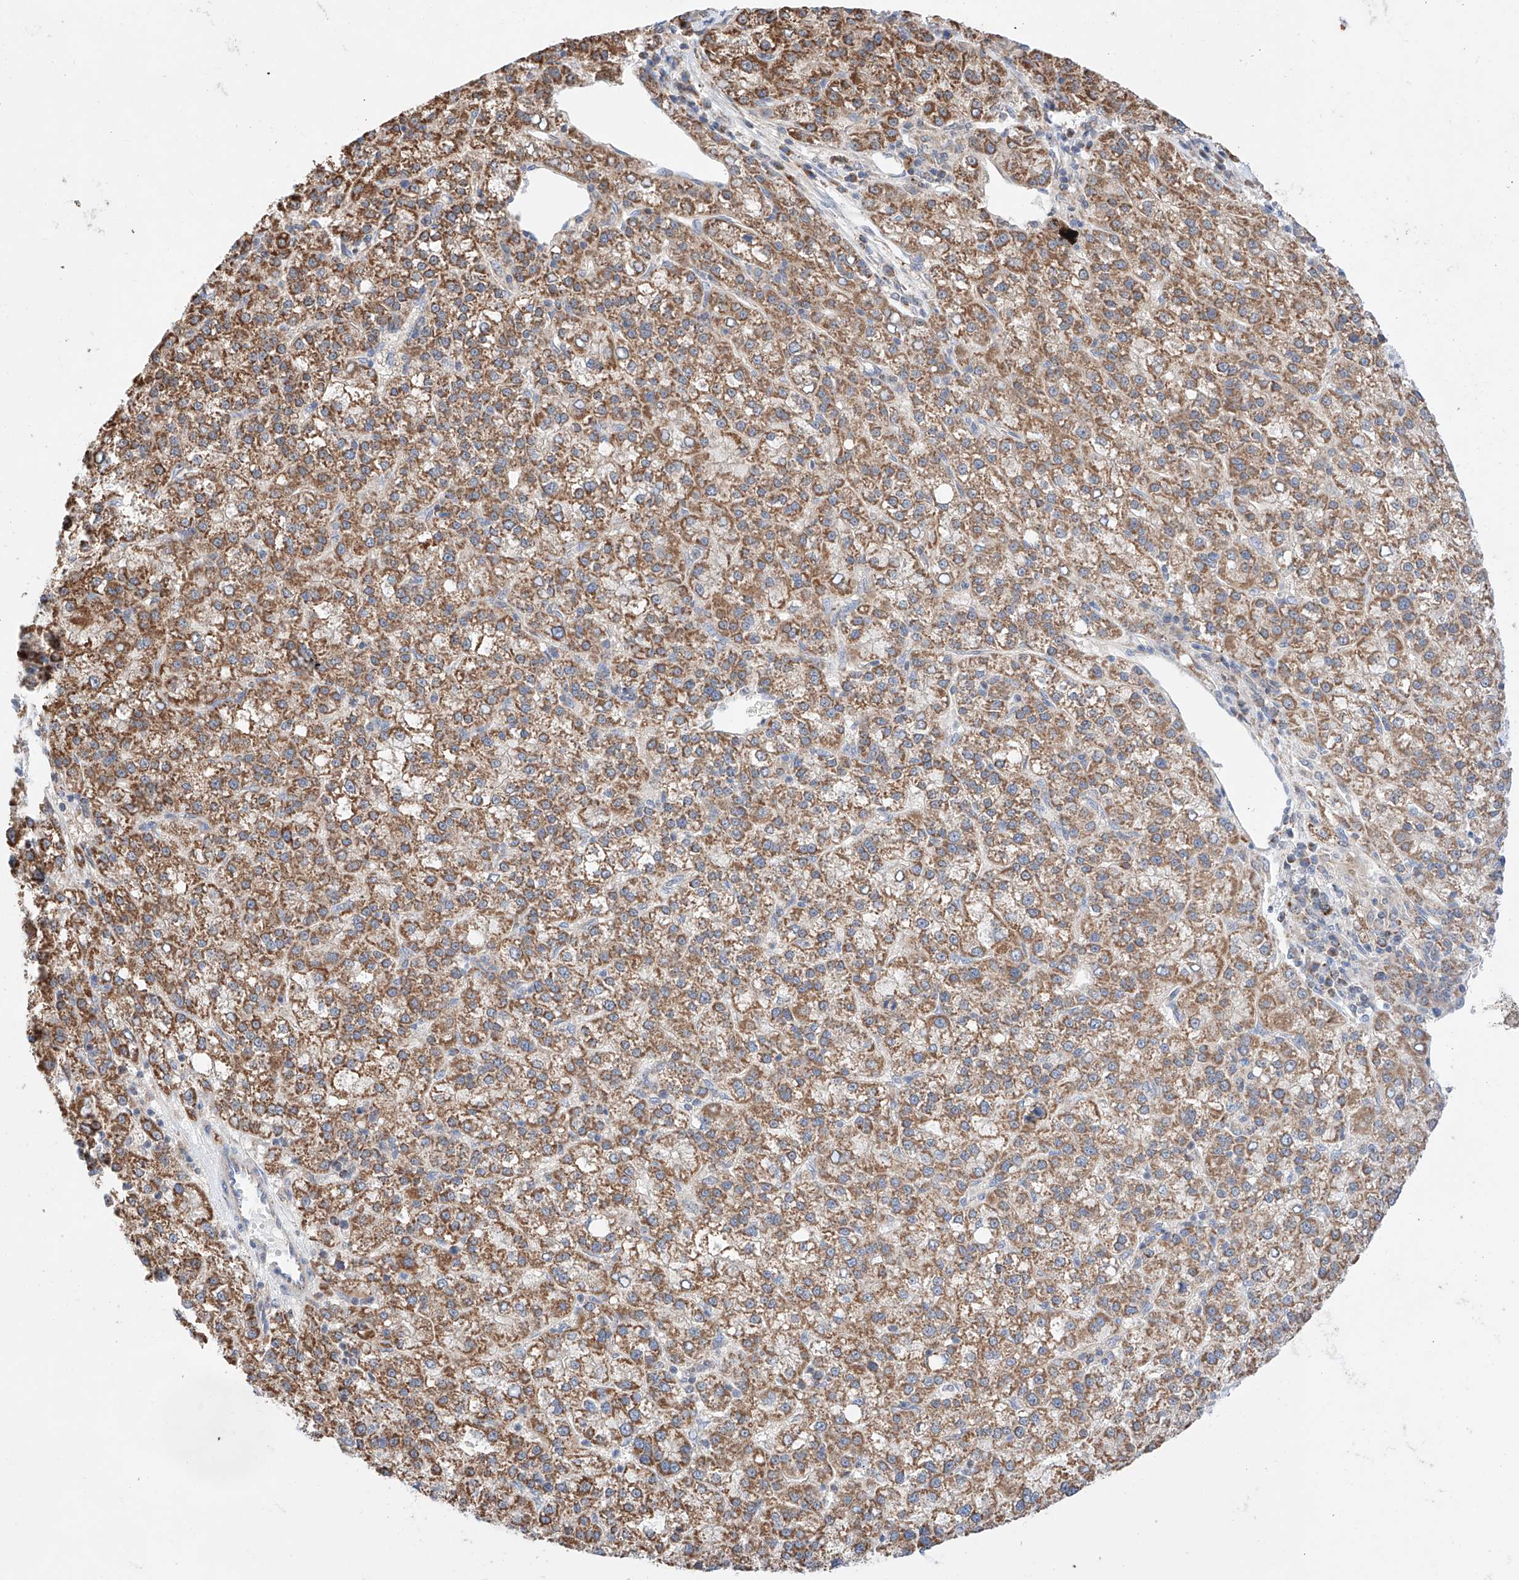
{"staining": {"intensity": "moderate", "quantity": ">75%", "location": "cytoplasmic/membranous"}, "tissue": "liver cancer", "cell_type": "Tumor cells", "image_type": "cancer", "snomed": [{"axis": "morphology", "description": "Carcinoma, Hepatocellular, NOS"}, {"axis": "topography", "description": "Liver"}], "caption": "Liver cancer (hepatocellular carcinoma) was stained to show a protein in brown. There is medium levels of moderate cytoplasmic/membranous staining in about >75% of tumor cells. (Stains: DAB (3,3'-diaminobenzidine) in brown, nuclei in blue, Microscopy: brightfield microscopy at high magnification).", "gene": "KTI12", "patient": {"sex": "female", "age": 58}}